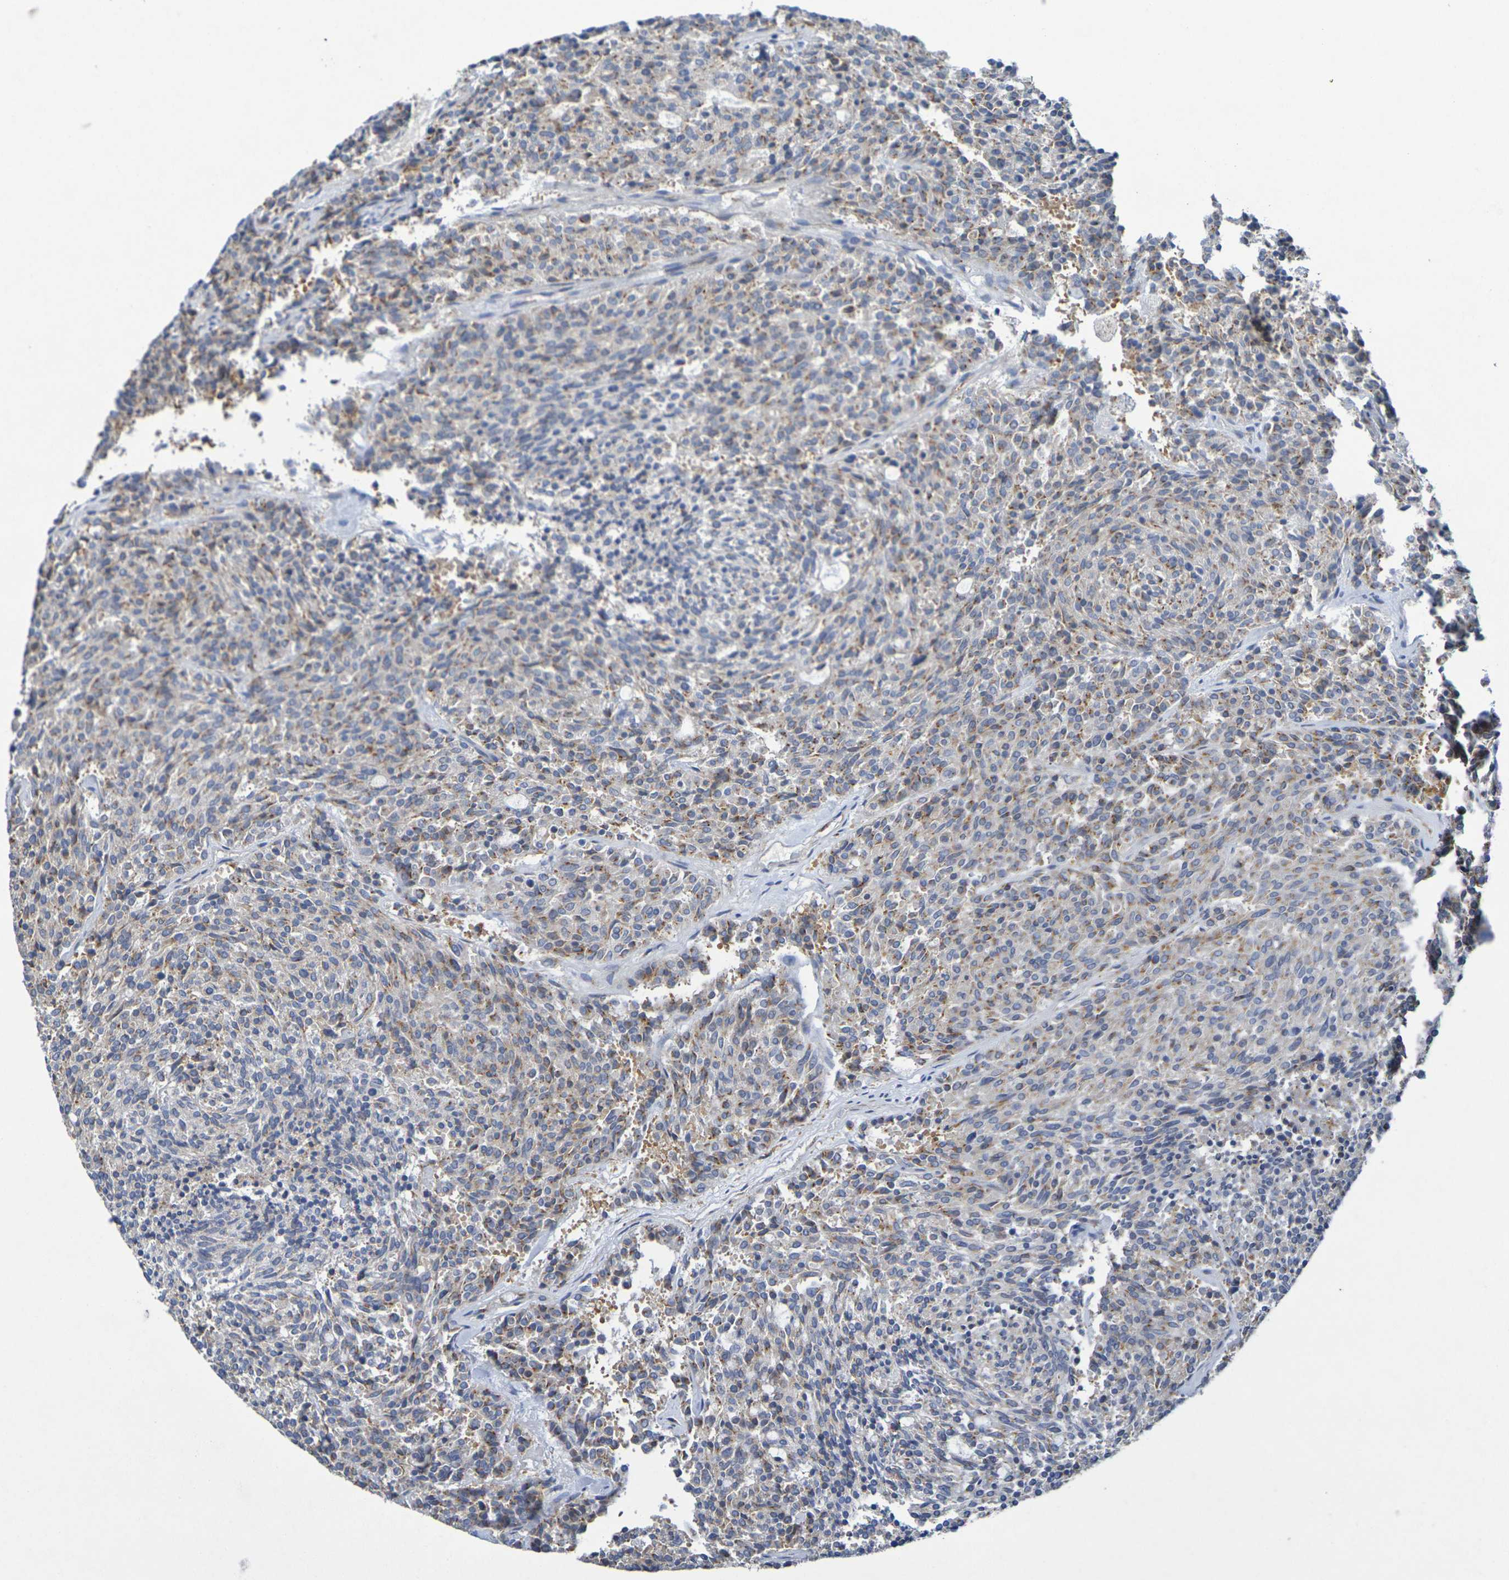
{"staining": {"intensity": "weak", "quantity": "25%-75%", "location": "cytoplasmic/membranous"}, "tissue": "carcinoid", "cell_type": "Tumor cells", "image_type": "cancer", "snomed": [{"axis": "morphology", "description": "Carcinoid, malignant, NOS"}, {"axis": "topography", "description": "Pancreas"}], "caption": "The micrograph displays a brown stain indicating the presence of a protein in the cytoplasmic/membranous of tumor cells in carcinoid (malignant).", "gene": "DCP2", "patient": {"sex": "female", "age": 54}}